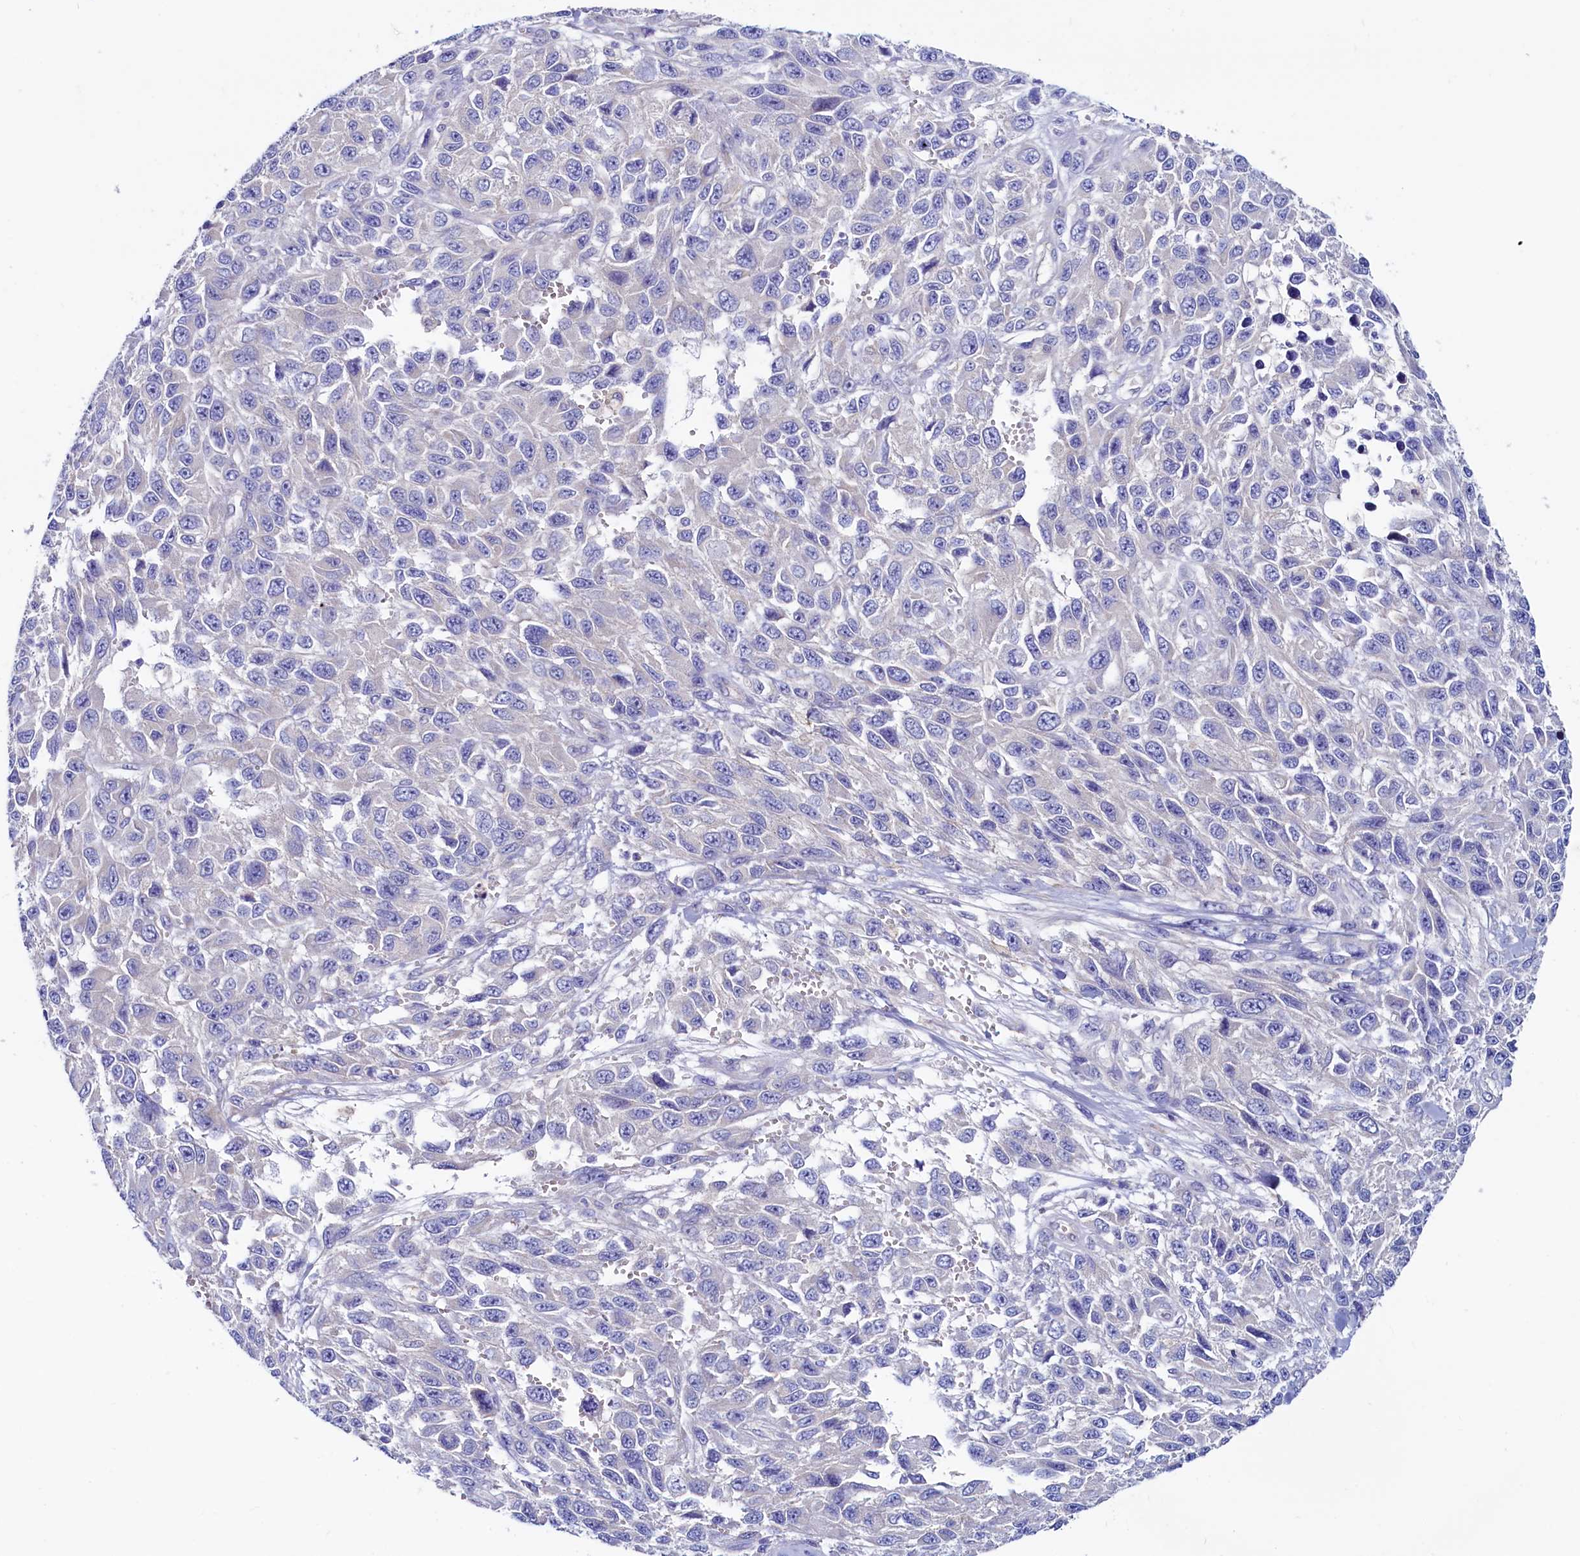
{"staining": {"intensity": "negative", "quantity": "none", "location": "none"}, "tissue": "melanoma", "cell_type": "Tumor cells", "image_type": "cancer", "snomed": [{"axis": "morphology", "description": "Normal tissue, NOS"}, {"axis": "morphology", "description": "Malignant melanoma, NOS"}, {"axis": "topography", "description": "Skin"}], "caption": "A high-resolution micrograph shows immunohistochemistry staining of malignant melanoma, which displays no significant staining in tumor cells.", "gene": "ASTE1", "patient": {"sex": "female", "age": 96}}